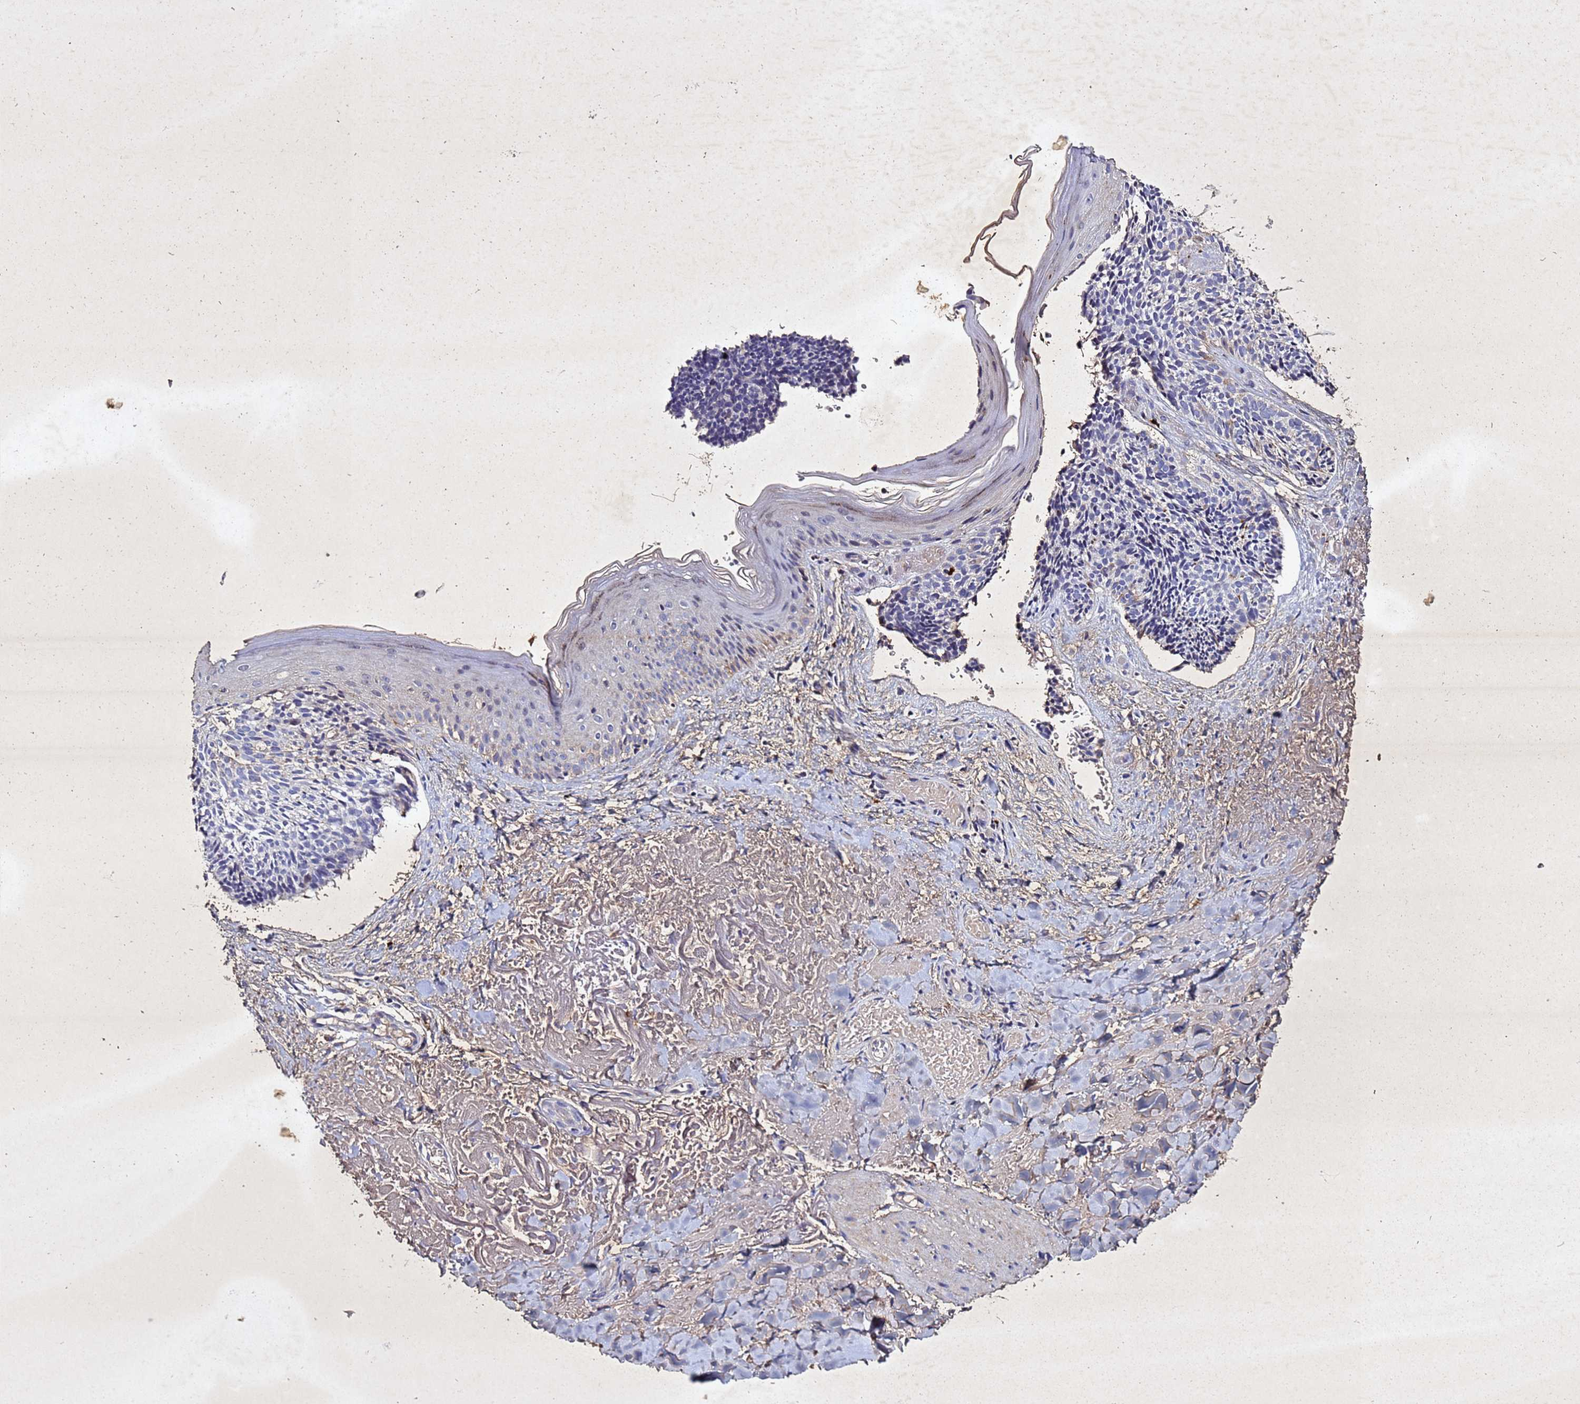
{"staining": {"intensity": "negative", "quantity": "none", "location": "none"}, "tissue": "skin cancer", "cell_type": "Tumor cells", "image_type": "cancer", "snomed": [{"axis": "morphology", "description": "Basal cell carcinoma"}, {"axis": "topography", "description": "Skin"}], "caption": "Immunohistochemical staining of human skin basal cell carcinoma exhibits no significant expression in tumor cells.", "gene": "SV2B", "patient": {"sex": "male", "age": 84}}